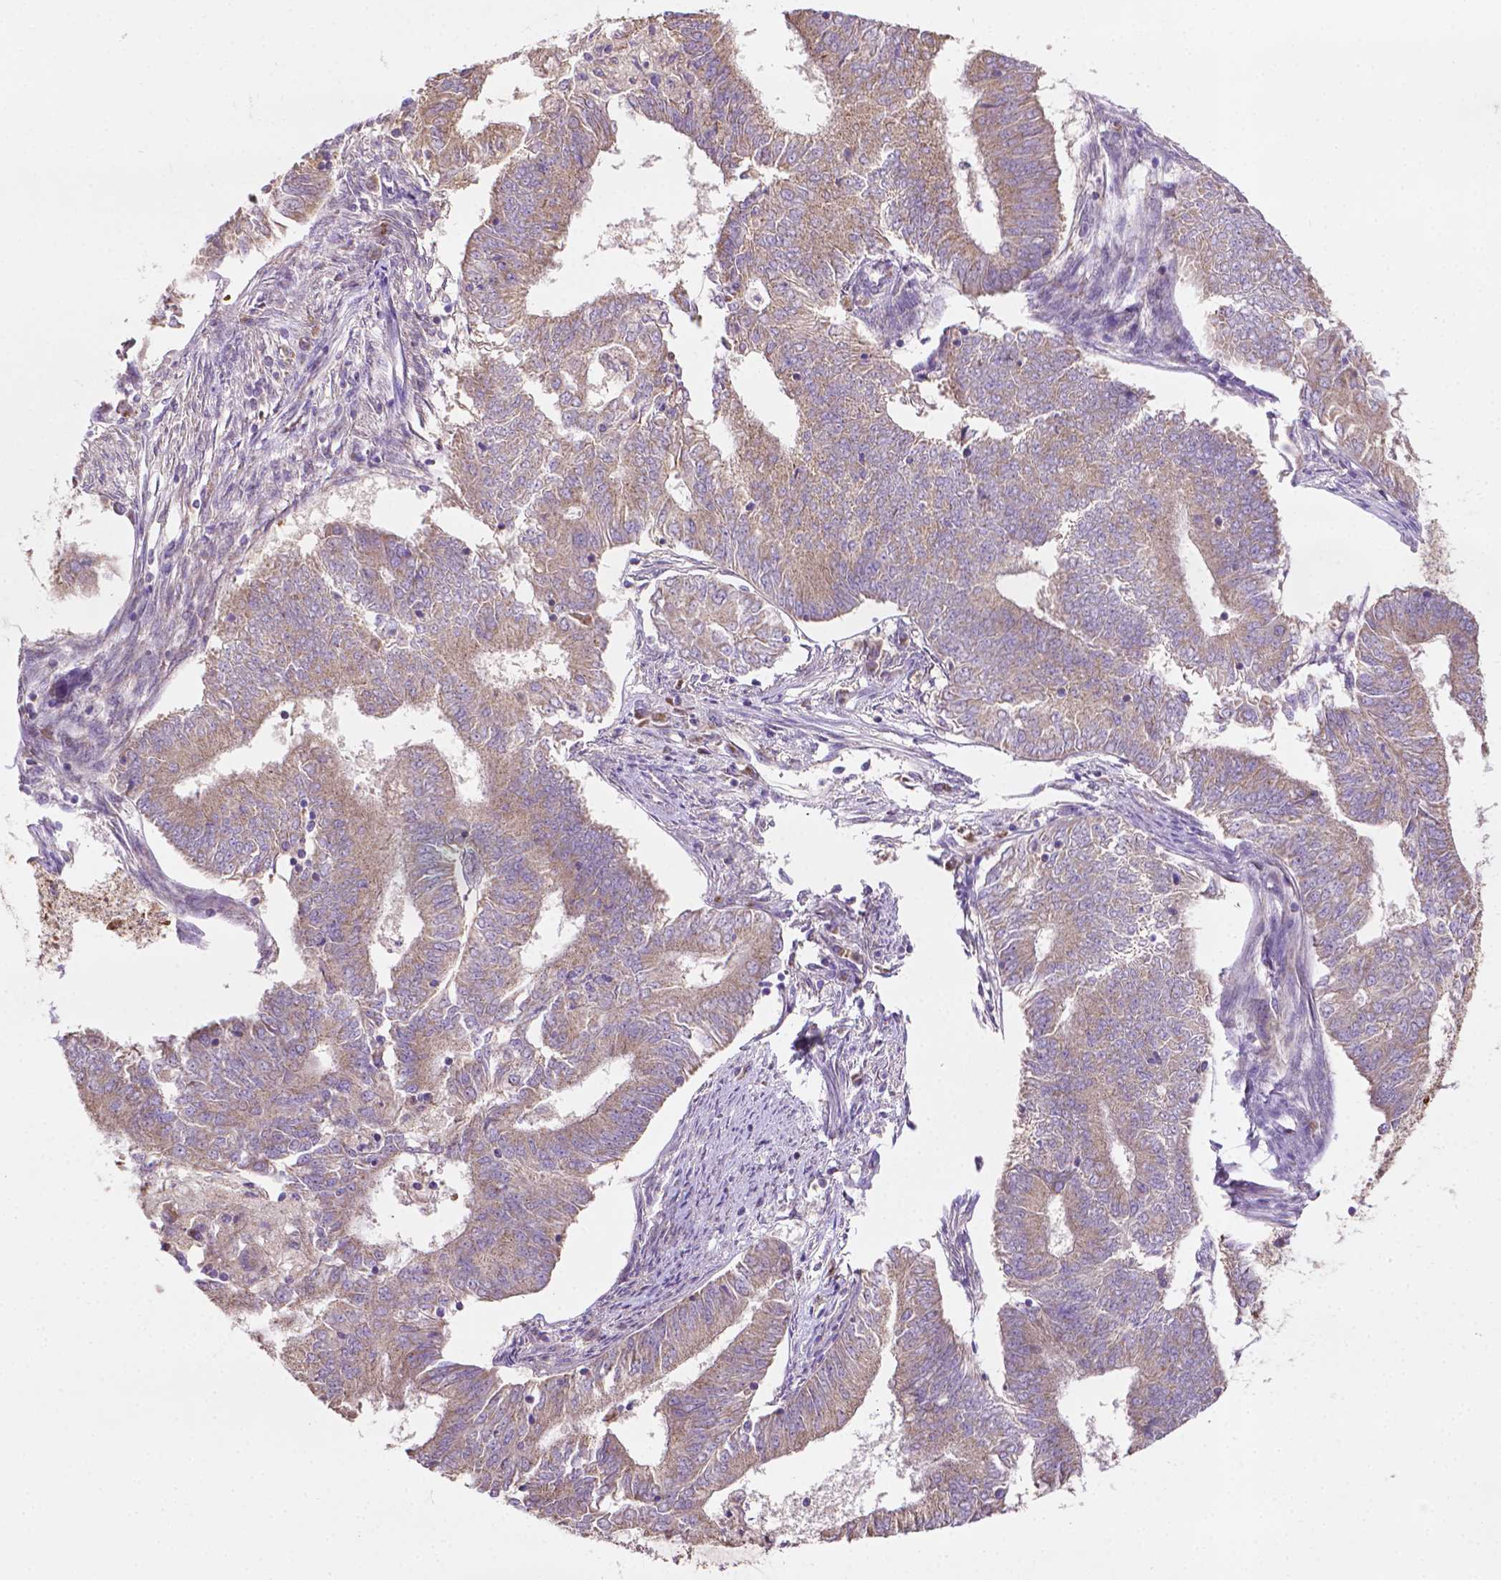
{"staining": {"intensity": "strong", "quantity": "25%-75%", "location": "cytoplasmic/membranous"}, "tissue": "endometrial cancer", "cell_type": "Tumor cells", "image_type": "cancer", "snomed": [{"axis": "morphology", "description": "Adenocarcinoma, NOS"}, {"axis": "topography", "description": "Endometrium"}], "caption": "Endometrial adenocarcinoma stained with immunohistochemistry (IHC) shows strong cytoplasmic/membranous staining in about 25%-75% of tumor cells.", "gene": "ILVBL", "patient": {"sex": "female", "age": 62}}